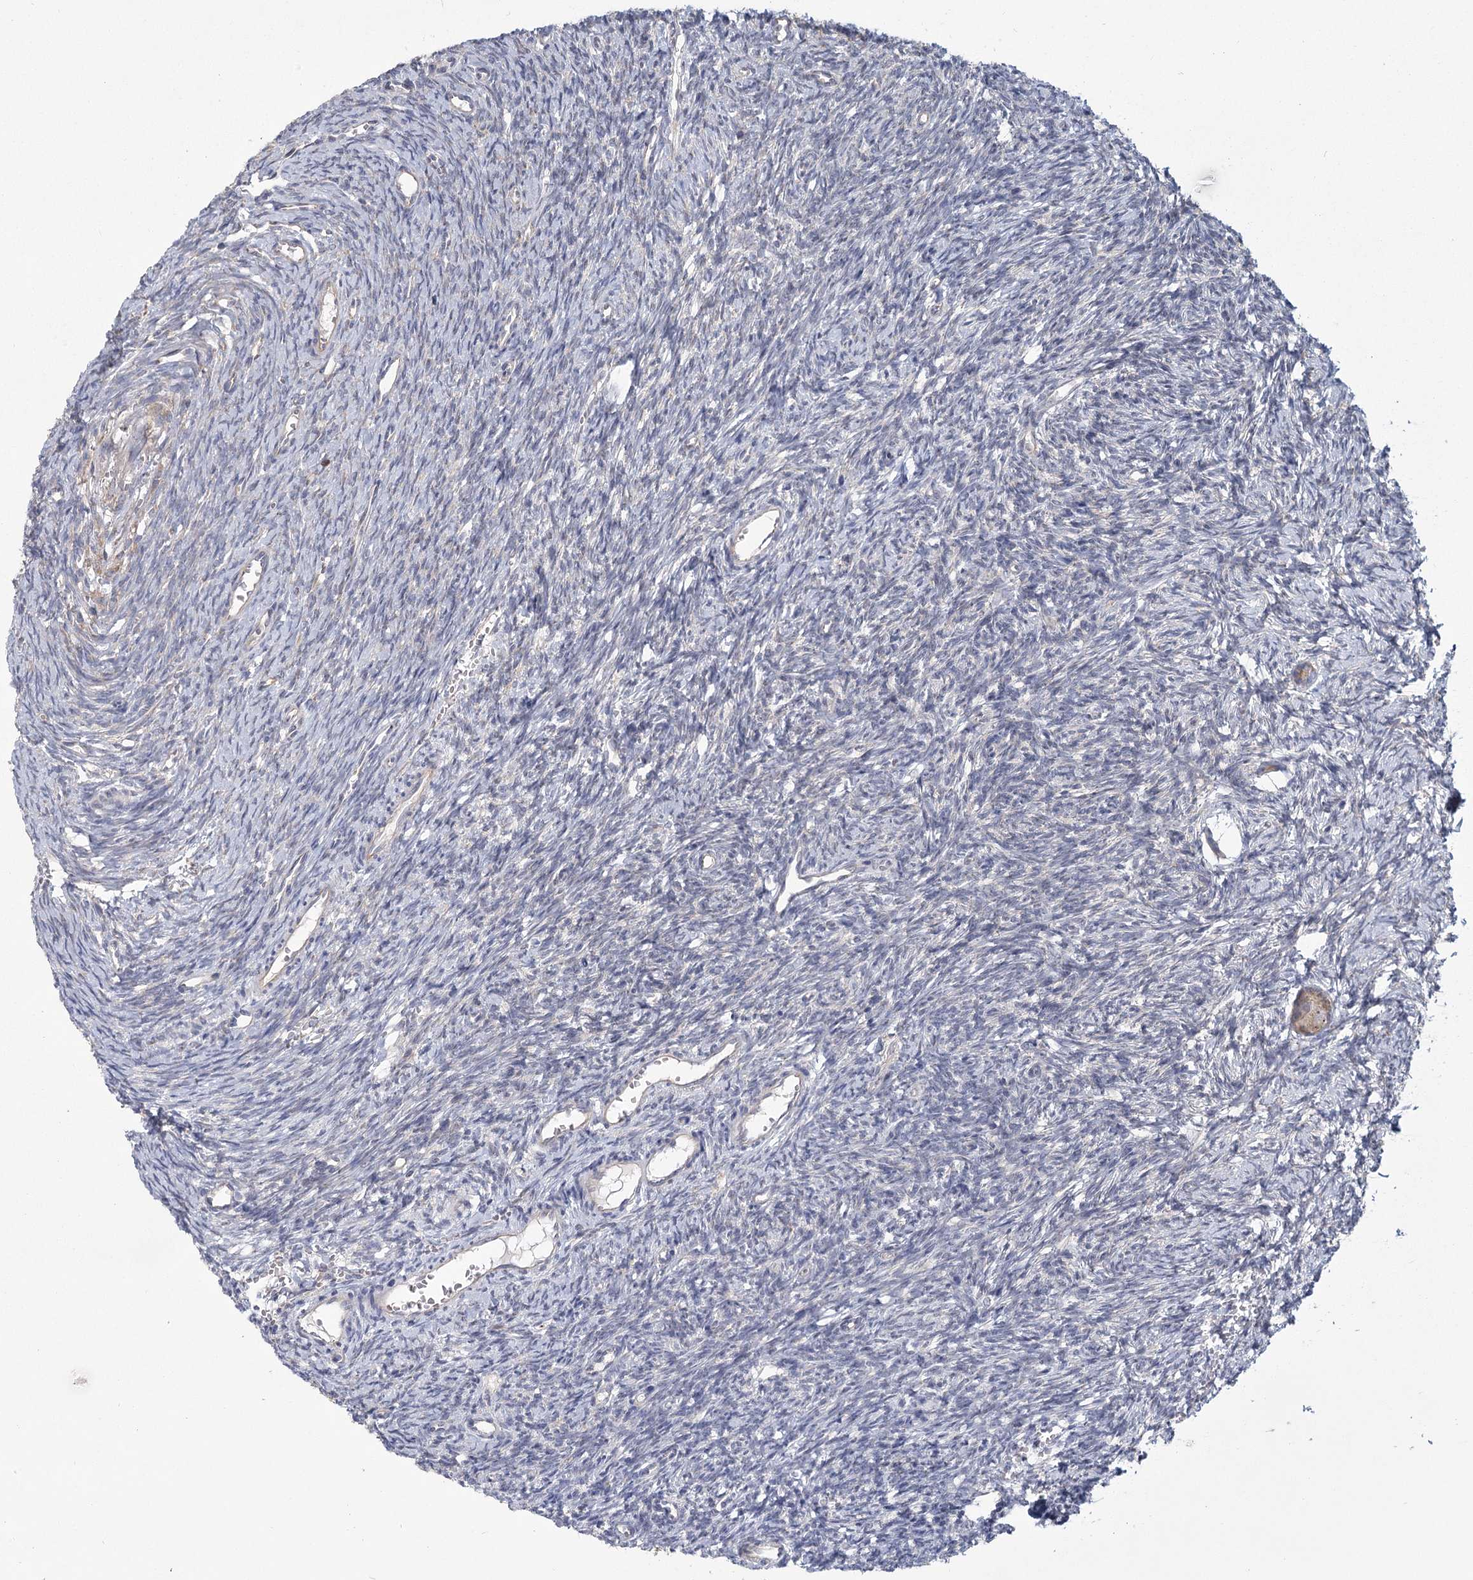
{"staining": {"intensity": "weak", "quantity": ">75%", "location": "cytoplasmic/membranous"}, "tissue": "ovary", "cell_type": "Follicle cells", "image_type": "normal", "snomed": [{"axis": "morphology", "description": "Normal tissue, NOS"}, {"axis": "topography", "description": "Ovary"}], "caption": "Protein analysis of normal ovary displays weak cytoplasmic/membranous expression in about >75% of follicle cells.", "gene": "CNTLN", "patient": {"sex": "female", "age": 39}}